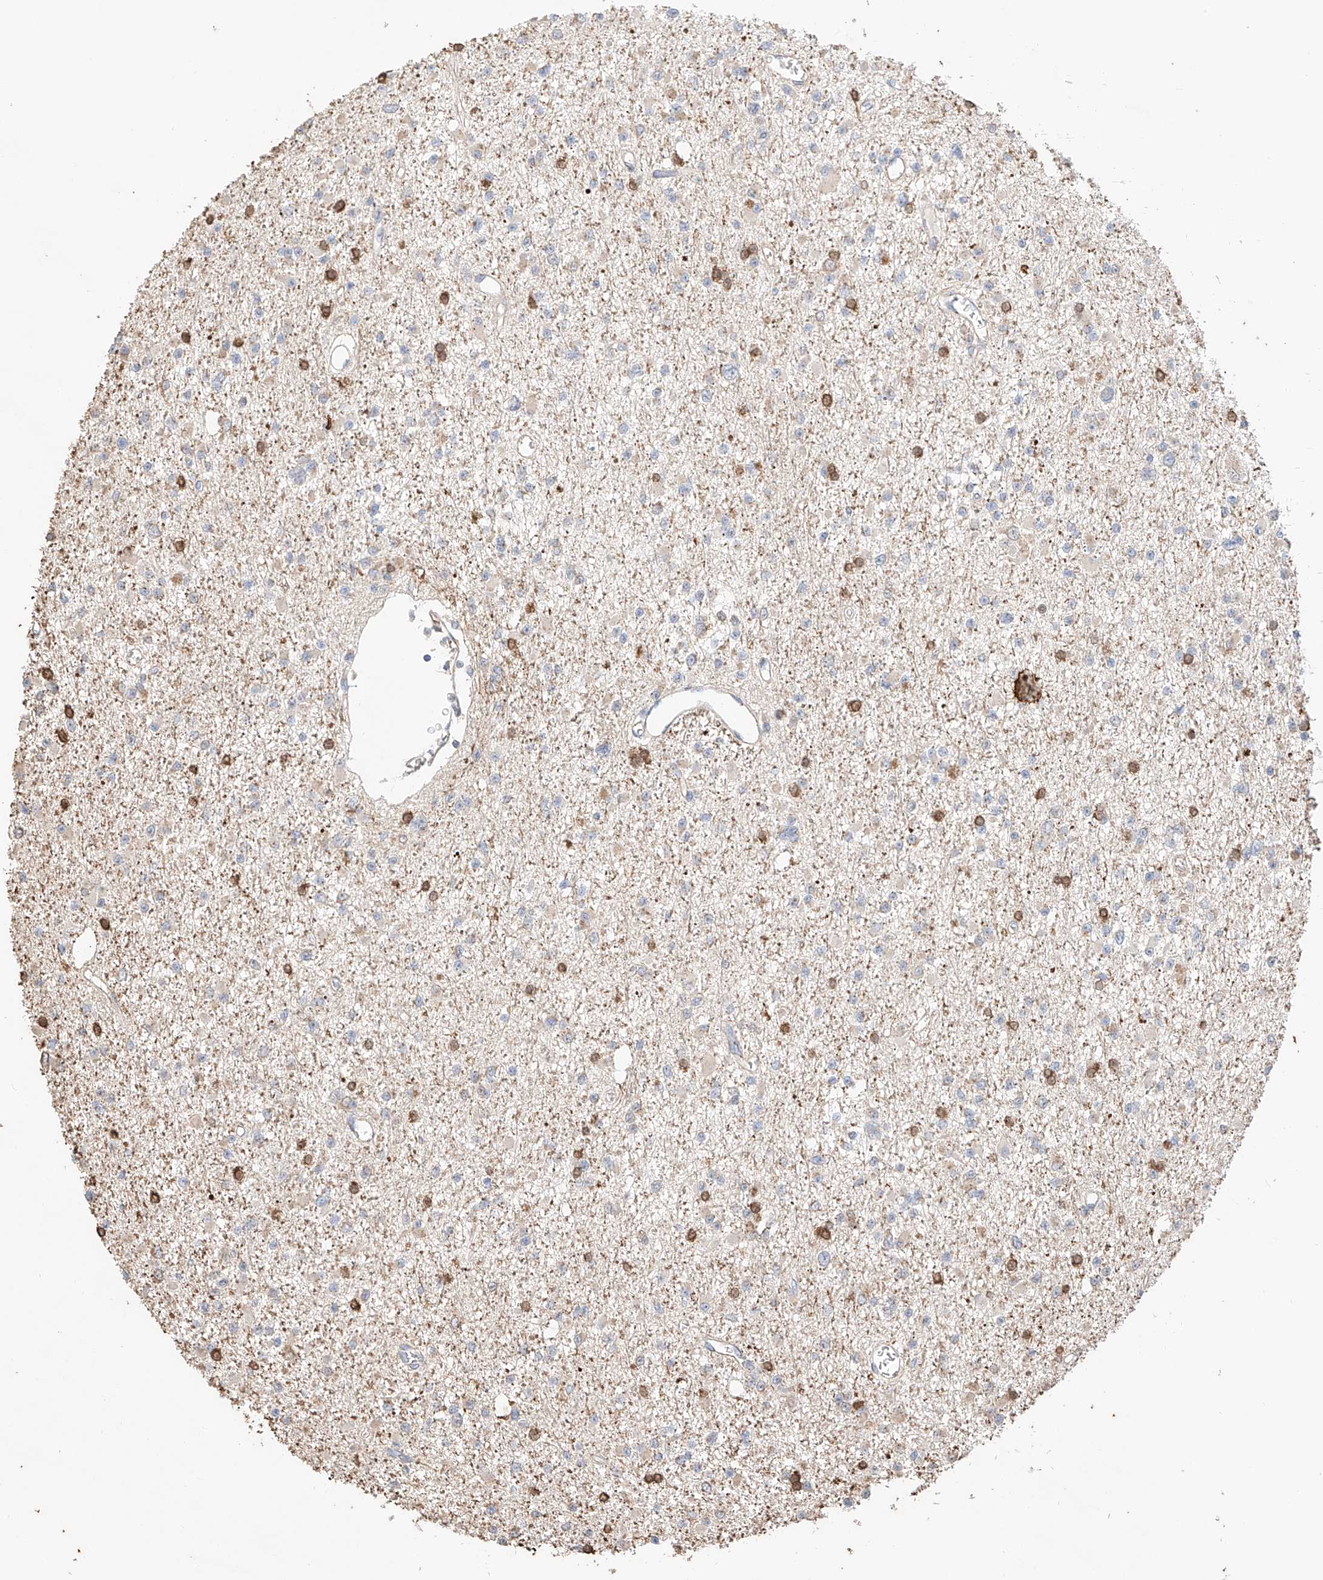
{"staining": {"intensity": "negative", "quantity": "none", "location": "none"}, "tissue": "glioma", "cell_type": "Tumor cells", "image_type": "cancer", "snomed": [{"axis": "morphology", "description": "Glioma, malignant, Low grade"}, {"axis": "topography", "description": "Brain"}], "caption": "The photomicrograph displays no significant positivity in tumor cells of glioma.", "gene": "MOSPD1", "patient": {"sex": "female", "age": 22}}